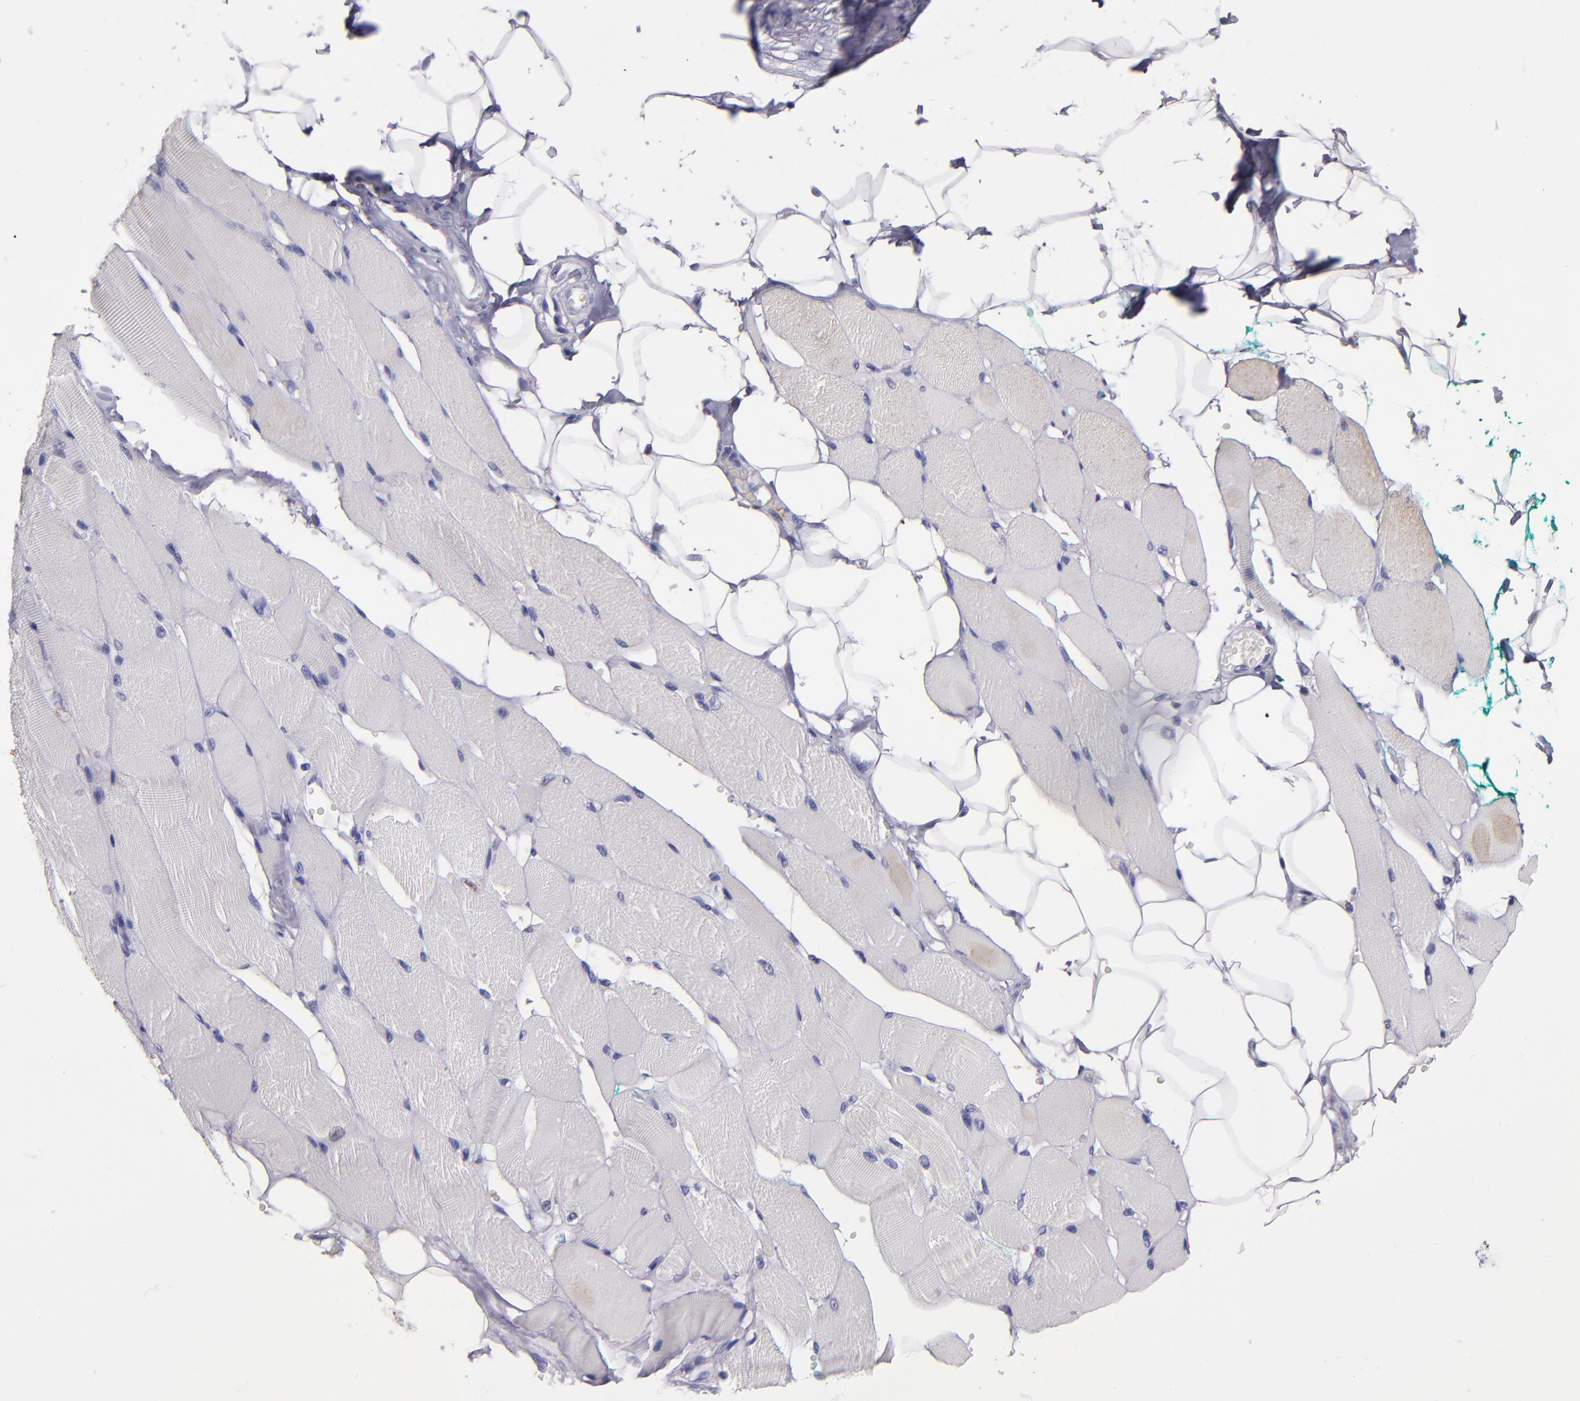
{"staining": {"intensity": "weak", "quantity": "25%-75%", "location": "cytoplasmic/membranous"}, "tissue": "skeletal muscle", "cell_type": "Myocytes", "image_type": "normal", "snomed": [{"axis": "morphology", "description": "Normal tissue, NOS"}, {"axis": "topography", "description": "Skeletal muscle"}, {"axis": "topography", "description": "Peripheral nerve tissue"}], "caption": "Weak cytoplasmic/membranous expression for a protein is present in about 25%-75% of myocytes of benign skeletal muscle using immunohistochemistry.", "gene": "HECTD1", "patient": {"sex": "female", "age": 84}}